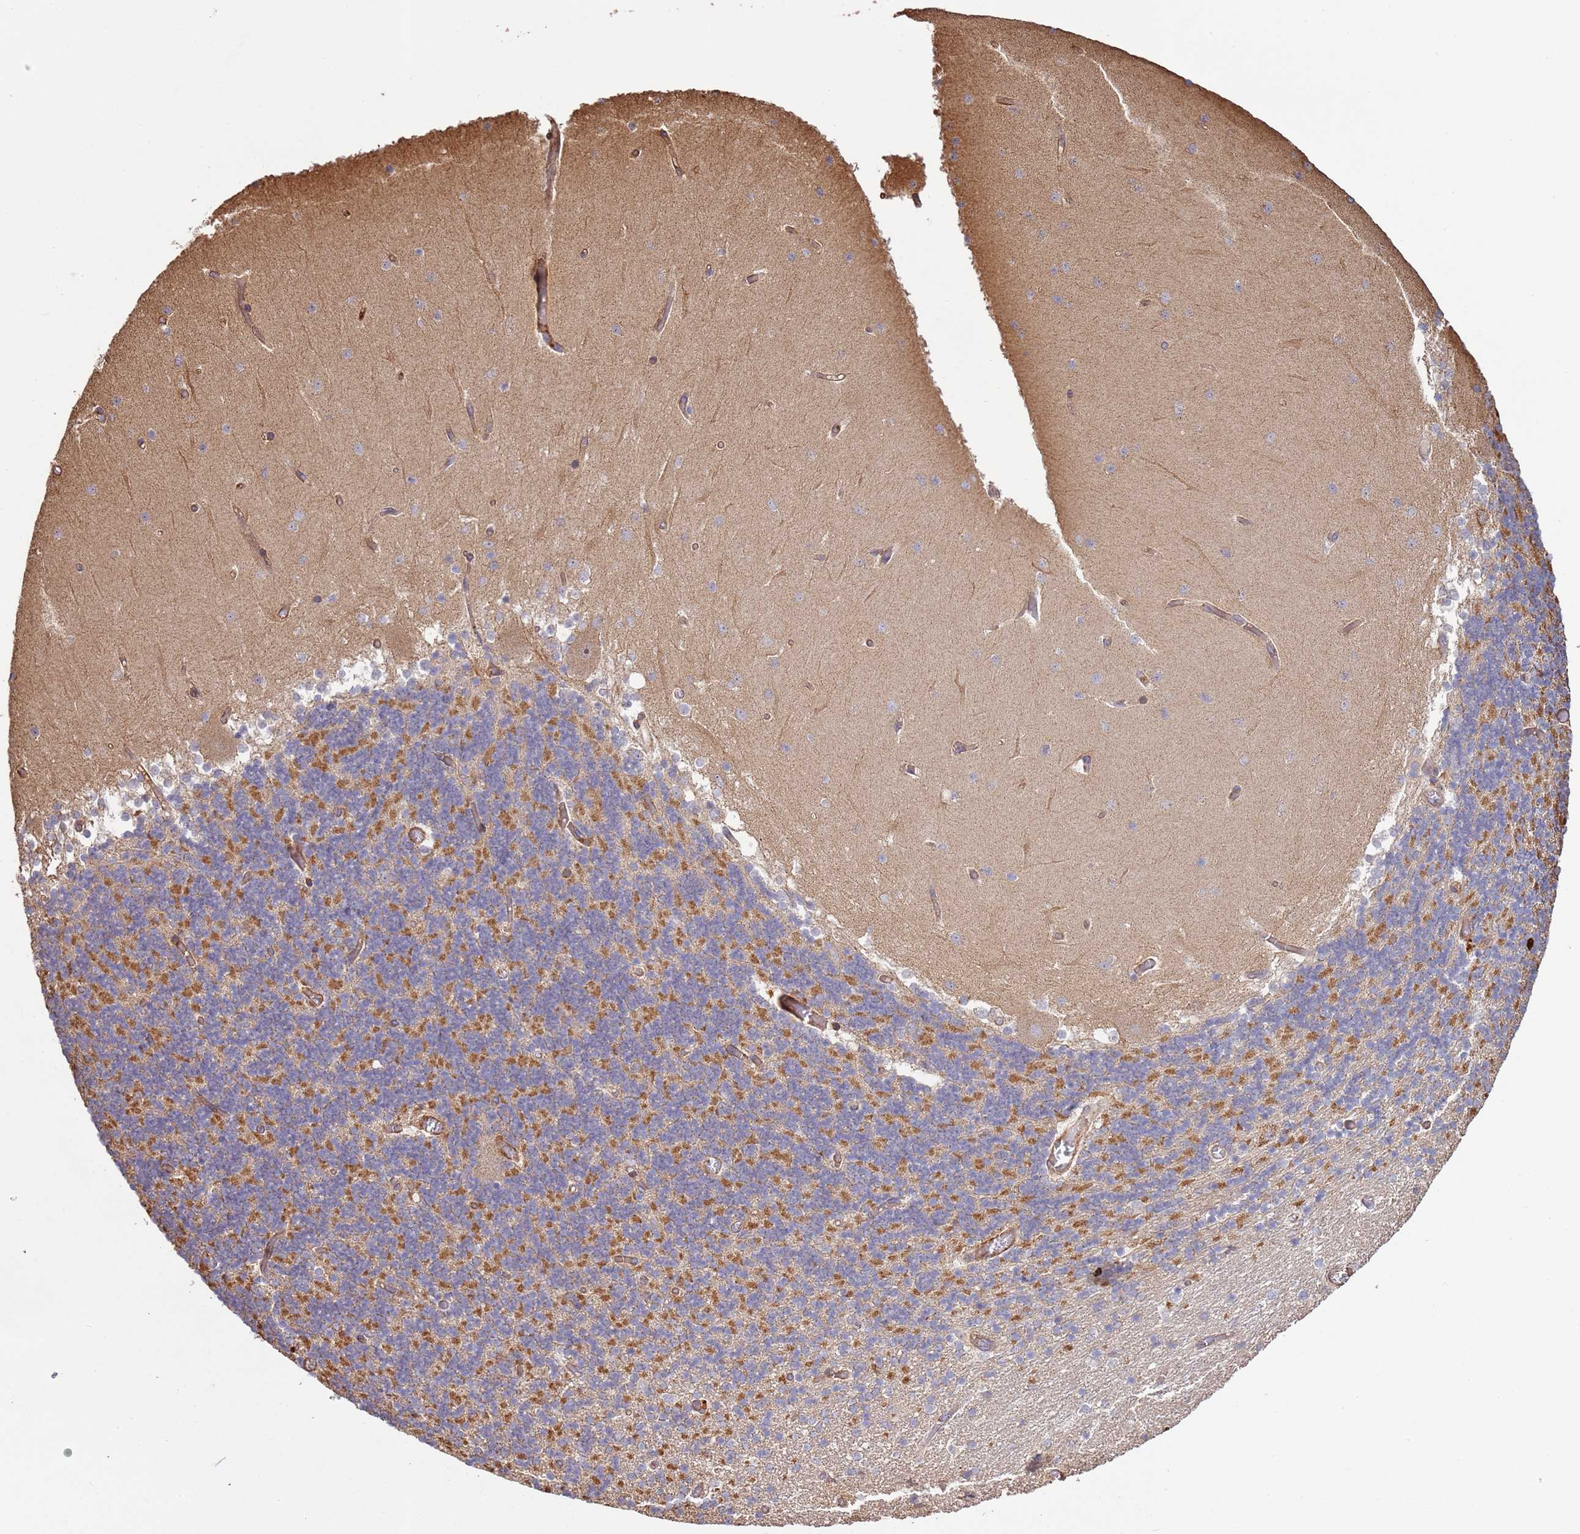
{"staining": {"intensity": "moderate", "quantity": "25%-75%", "location": "cytoplasmic/membranous"}, "tissue": "cerebellum", "cell_type": "Cells in granular layer", "image_type": "normal", "snomed": [{"axis": "morphology", "description": "Normal tissue, NOS"}, {"axis": "topography", "description": "Cerebellum"}], "caption": "Moderate cytoplasmic/membranous staining for a protein is identified in about 25%-75% of cells in granular layer of unremarkable cerebellum using immunohistochemistry.", "gene": "NDUFAF4", "patient": {"sex": "female", "age": 28}}